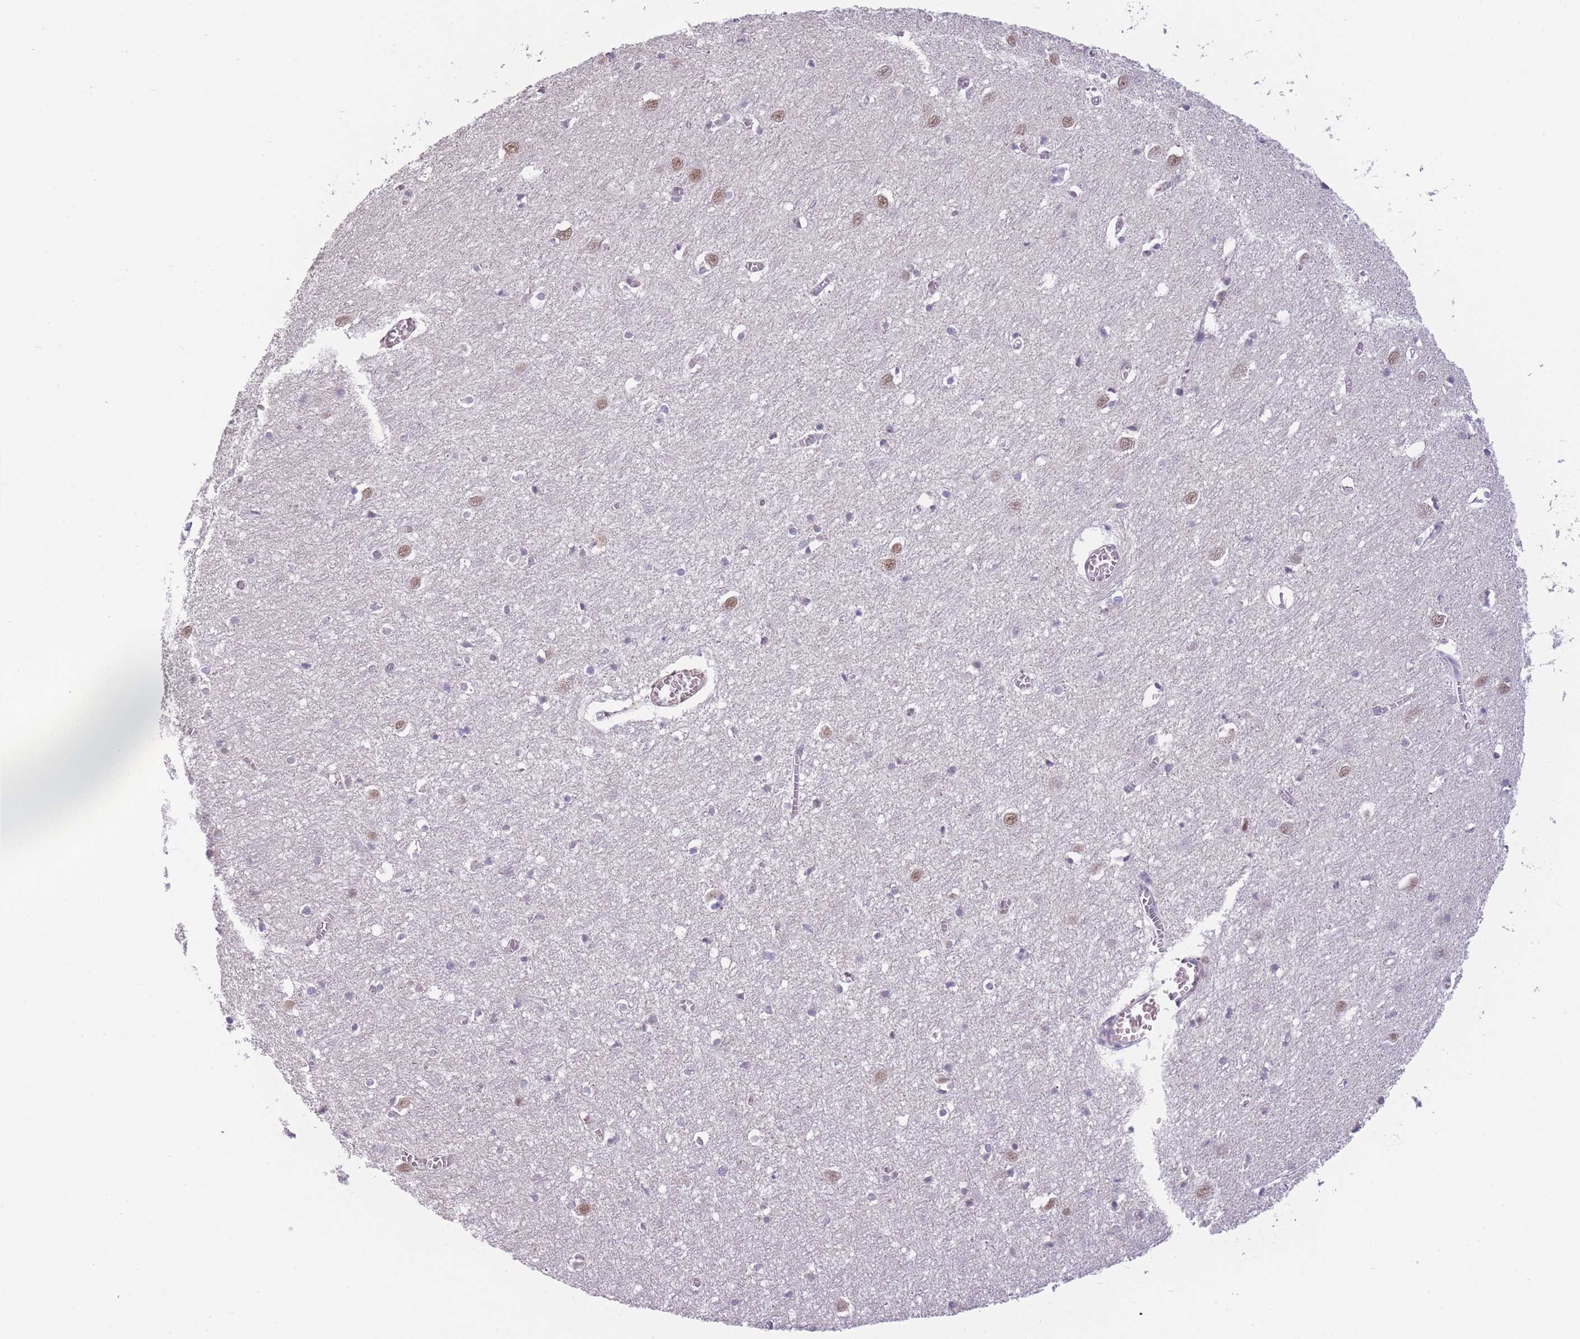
{"staining": {"intensity": "negative", "quantity": "none", "location": "none"}, "tissue": "cerebral cortex", "cell_type": "Endothelial cells", "image_type": "normal", "snomed": [{"axis": "morphology", "description": "Normal tissue, NOS"}, {"axis": "topography", "description": "Cerebral cortex"}], "caption": "Immunohistochemistry (IHC) of unremarkable human cerebral cortex shows no staining in endothelial cells. The staining was performed using DAB (3,3'-diaminobenzidine) to visualize the protein expression in brown, while the nuclei were stained in blue with hematoxylin (Magnification: 20x).", "gene": "SIN3B", "patient": {"sex": "female", "age": 64}}